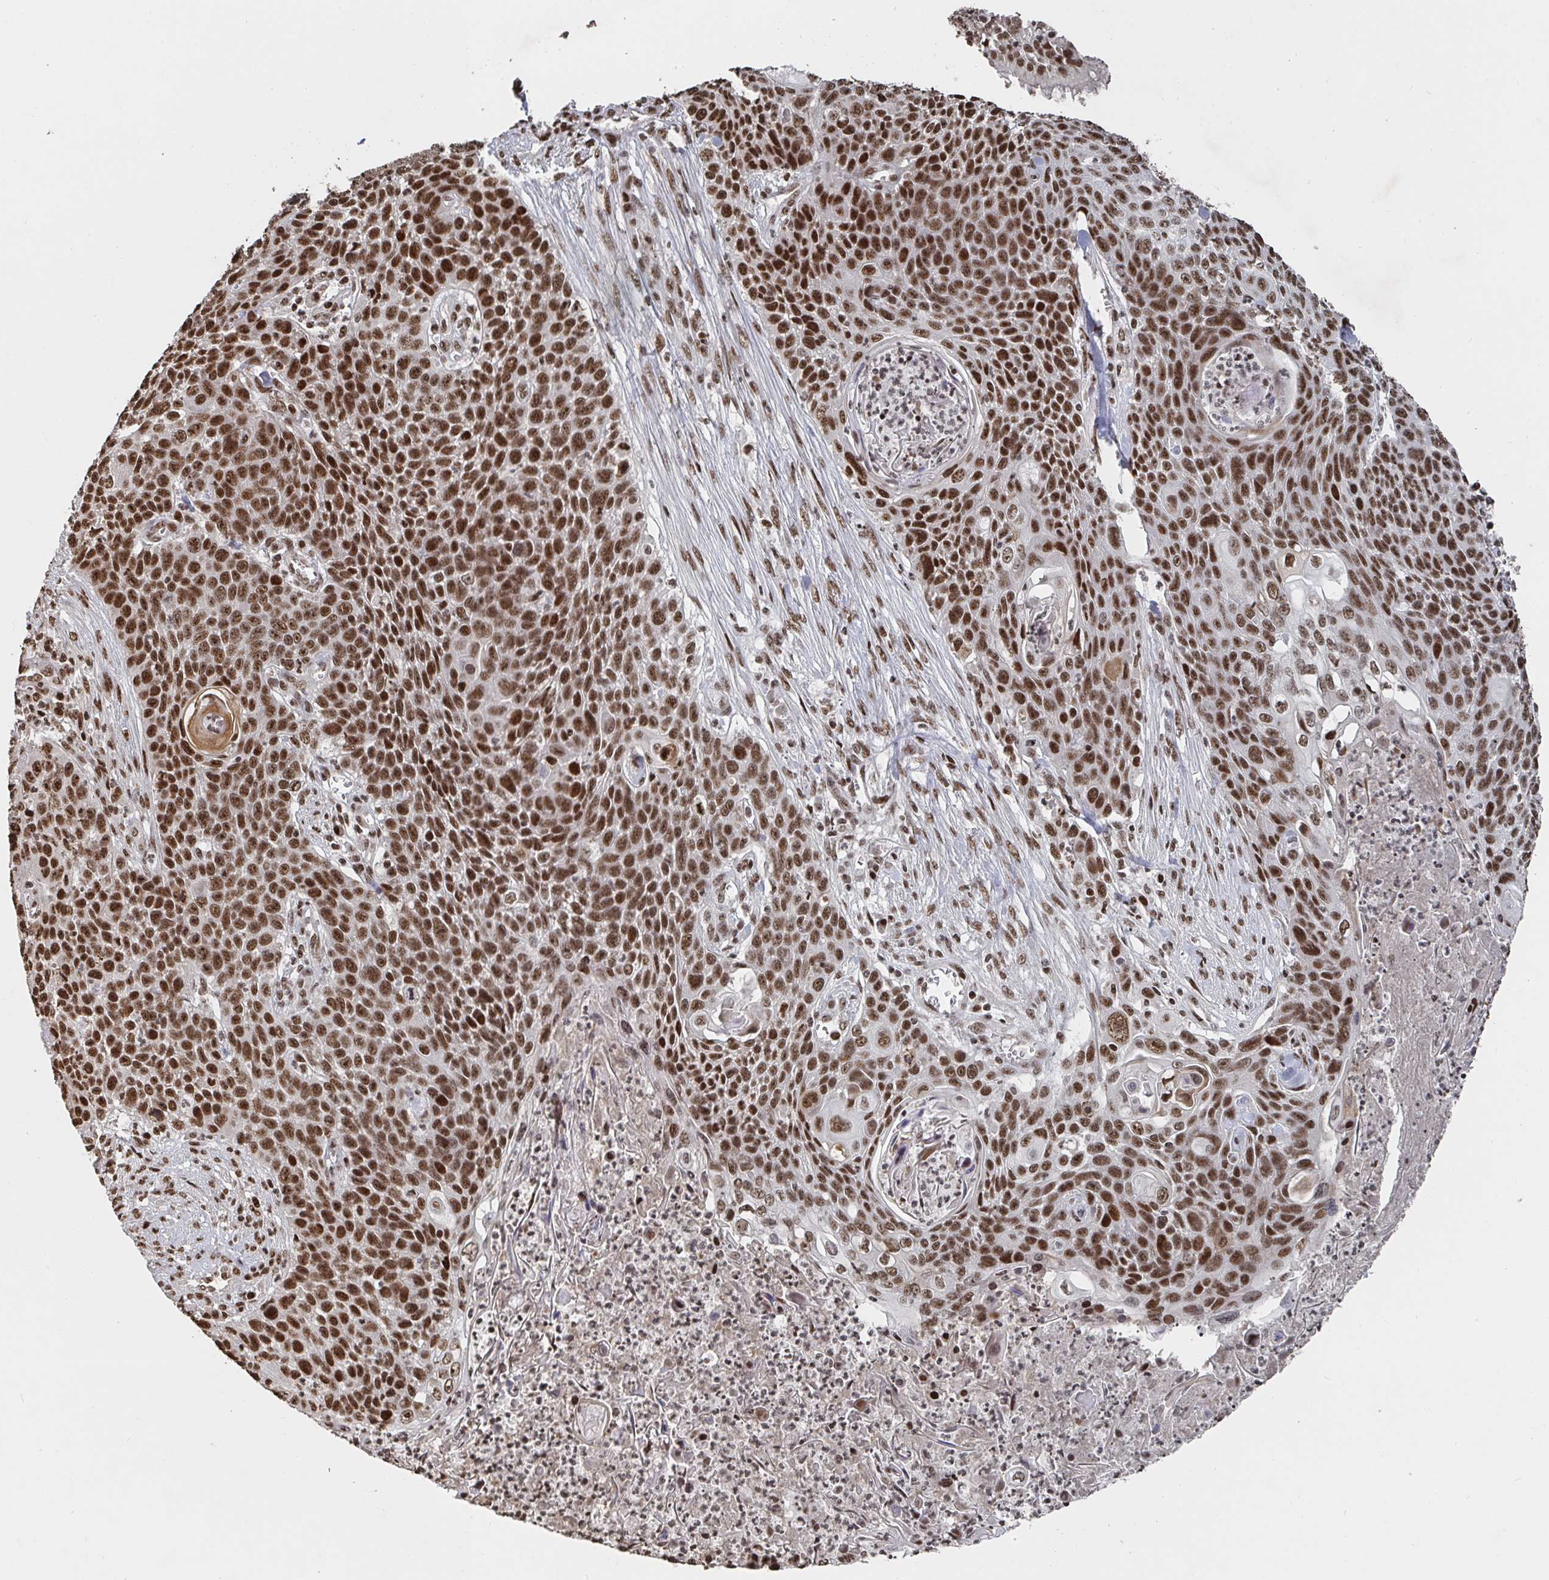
{"staining": {"intensity": "strong", "quantity": ">75%", "location": "nuclear"}, "tissue": "lung cancer", "cell_type": "Tumor cells", "image_type": "cancer", "snomed": [{"axis": "morphology", "description": "Squamous cell carcinoma, NOS"}, {"axis": "morphology", "description": "Squamous cell carcinoma, metastatic, NOS"}, {"axis": "topography", "description": "Lung"}, {"axis": "topography", "description": "Pleura, NOS"}], "caption": "IHC image of neoplastic tissue: human lung cancer (metastatic squamous cell carcinoma) stained using IHC reveals high levels of strong protein expression localized specifically in the nuclear of tumor cells, appearing as a nuclear brown color.", "gene": "ZDHHC12", "patient": {"sex": "male", "age": 72}}